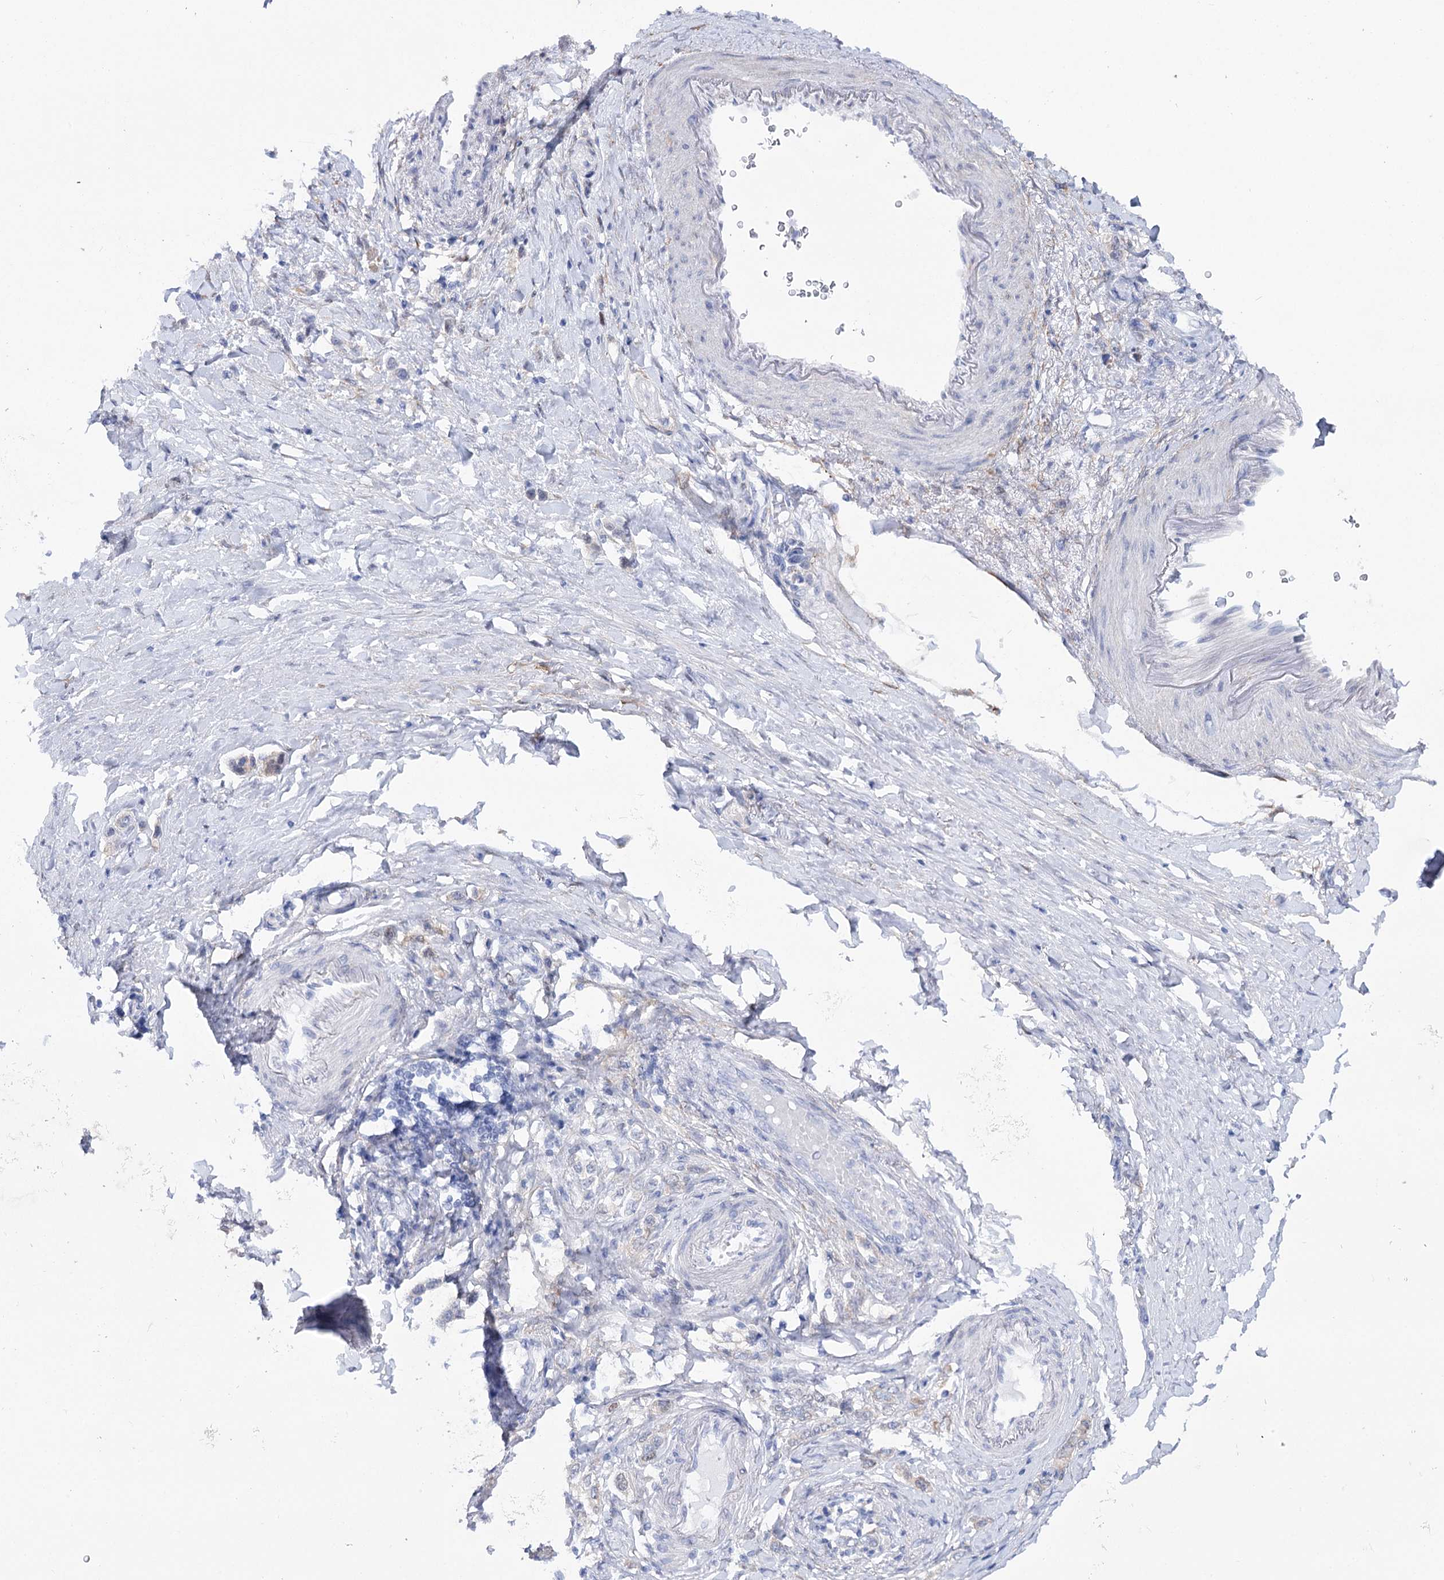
{"staining": {"intensity": "negative", "quantity": "none", "location": "none"}, "tissue": "stomach cancer", "cell_type": "Tumor cells", "image_type": "cancer", "snomed": [{"axis": "morphology", "description": "Adenocarcinoma, NOS"}, {"axis": "topography", "description": "Stomach"}], "caption": "Tumor cells are negative for brown protein staining in adenocarcinoma (stomach).", "gene": "UGDH", "patient": {"sex": "female", "age": 65}}